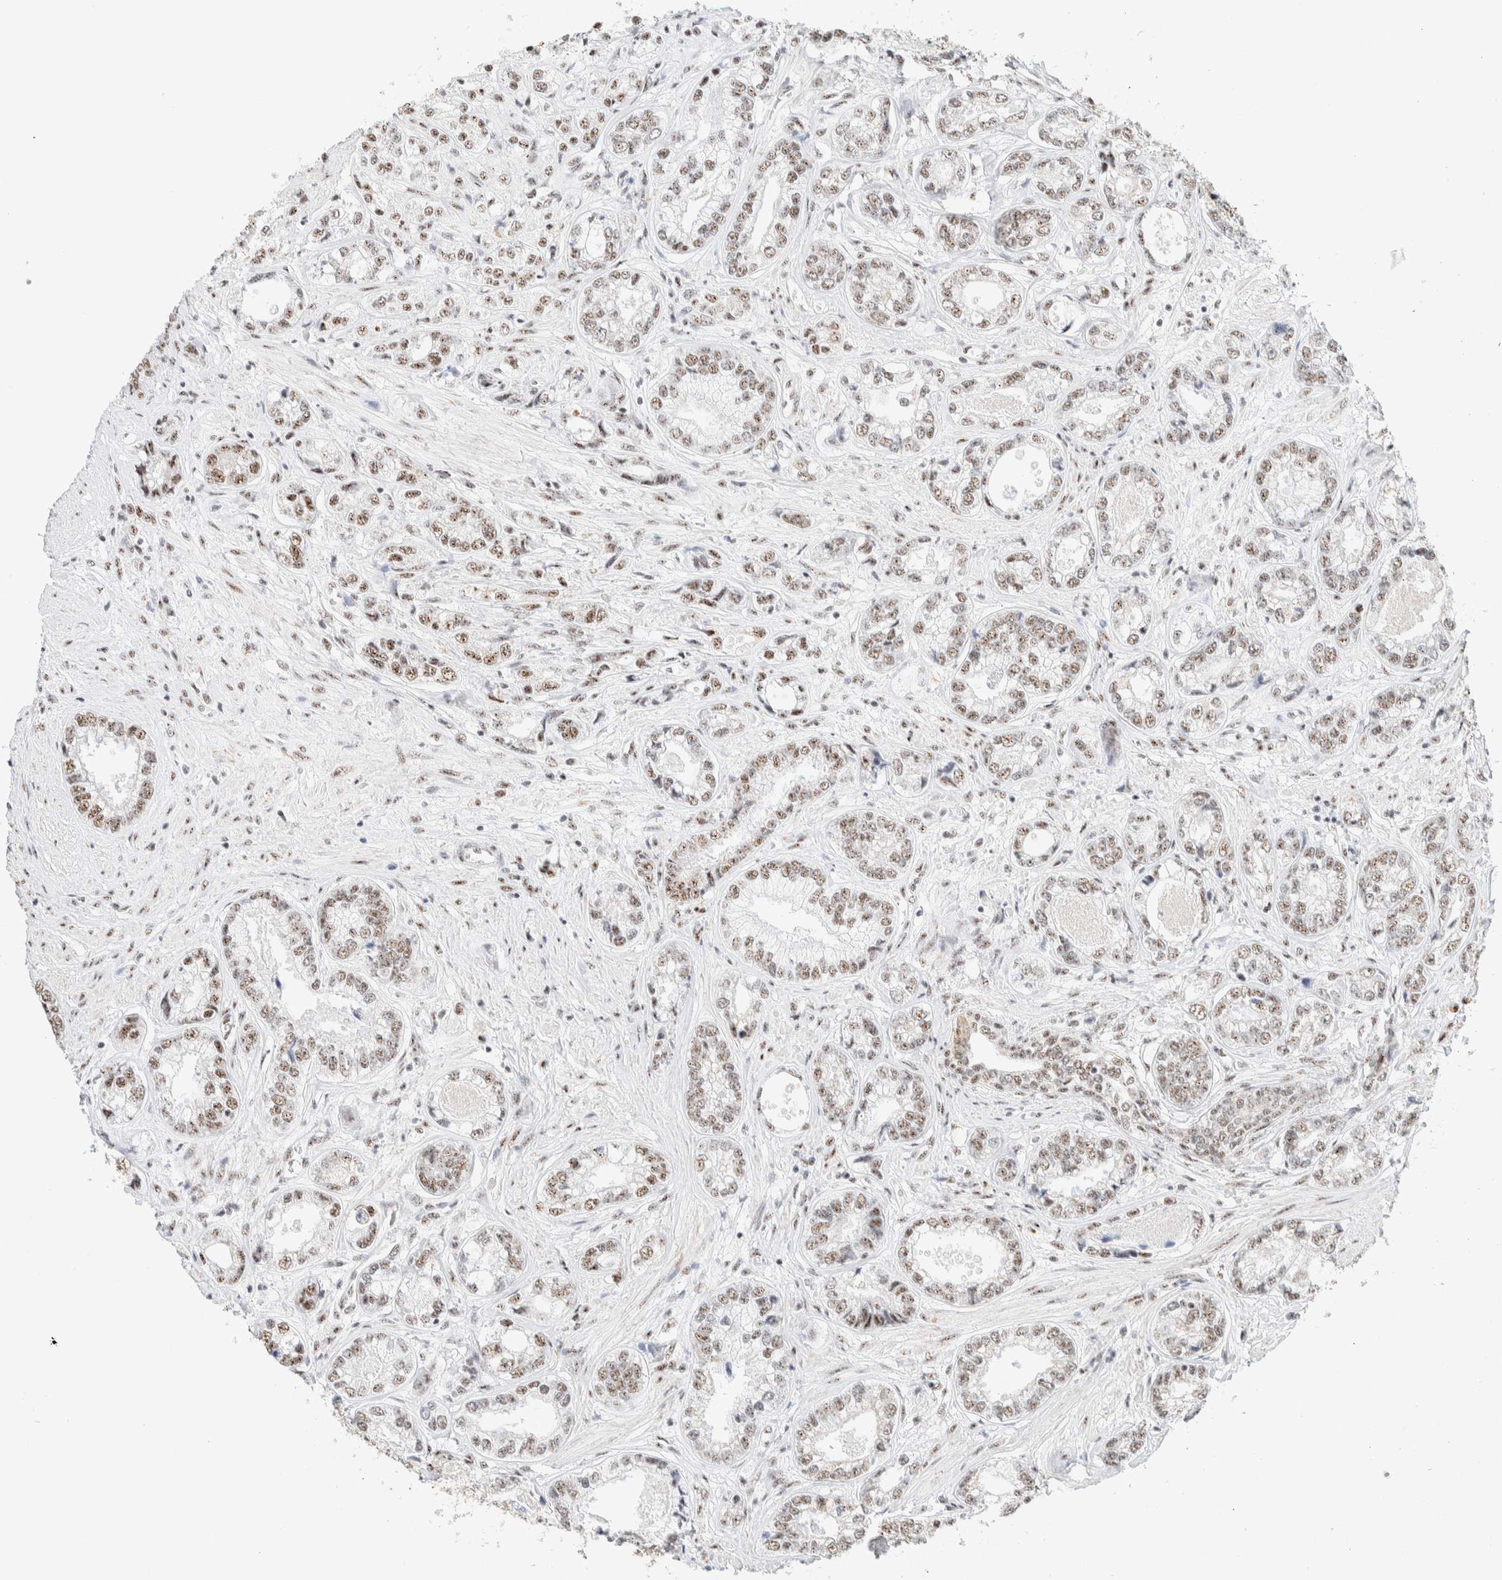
{"staining": {"intensity": "weak", "quantity": ">75%", "location": "nuclear"}, "tissue": "prostate cancer", "cell_type": "Tumor cells", "image_type": "cancer", "snomed": [{"axis": "morphology", "description": "Adenocarcinoma, High grade"}, {"axis": "topography", "description": "Prostate"}], "caption": "Prostate high-grade adenocarcinoma stained for a protein (brown) exhibits weak nuclear positive expression in approximately >75% of tumor cells.", "gene": "SON", "patient": {"sex": "male", "age": 61}}